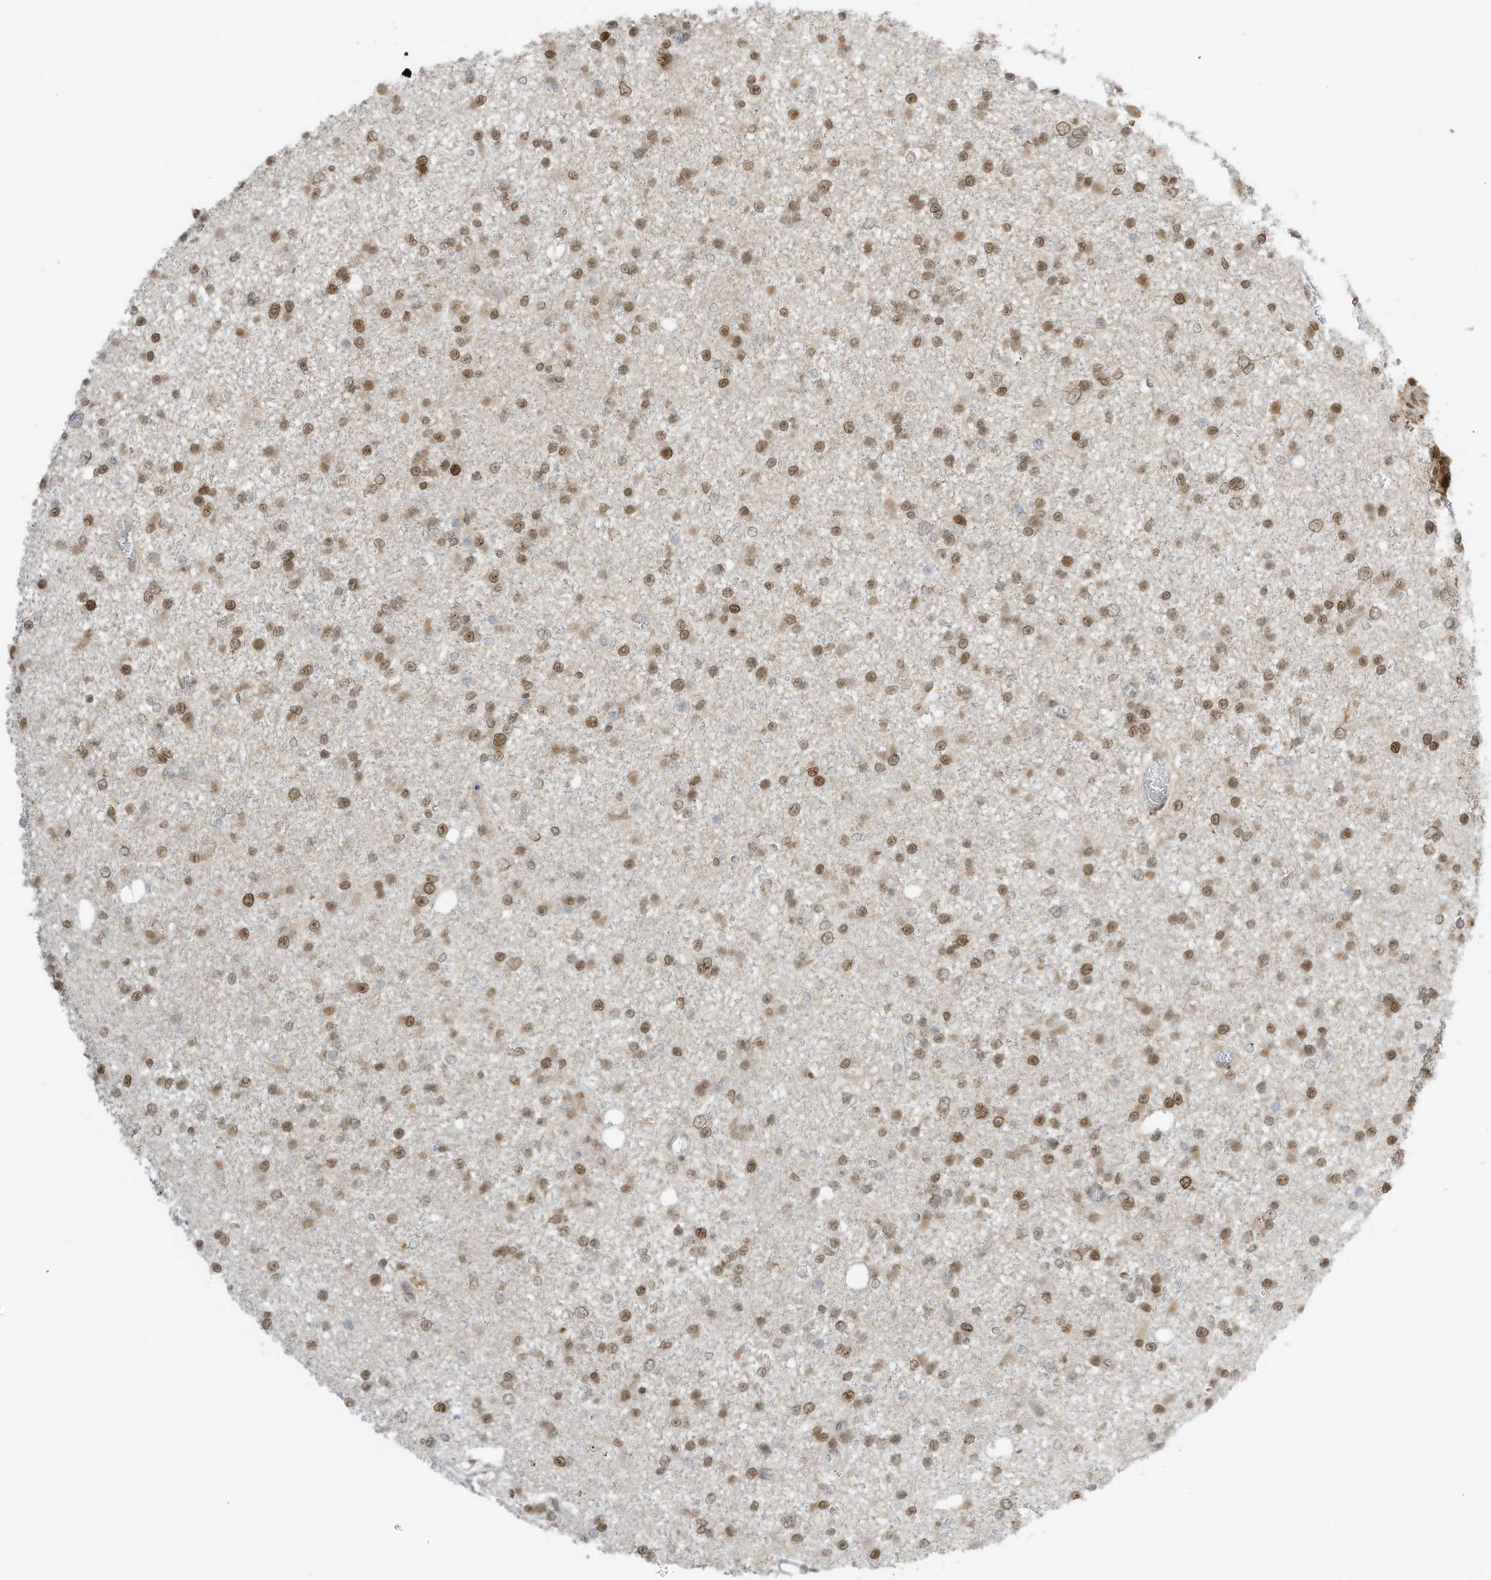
{"staining": {"intensity": "moderate", "quantity": "25%-75%", "location": "nuclear"}, "tissue": "glioma", "cell_type": "Tumor cells", "image_type": "cancer", "snomed": [{"axis": "morphology", "description": "Glioma, malignant, Low grade"}, {"axis": "topography", "description": "Brain"}], "caption": "Immunohistochemistry (IHC) micrograph of human low-grade glioma (malignant) stained for a protein (brown), which reveals medium levels of moderate nuclear staining in about 25%-75% of tumor cells.", "gene": "KPNB1", "patient": {"sex": "female", "age": 22}}